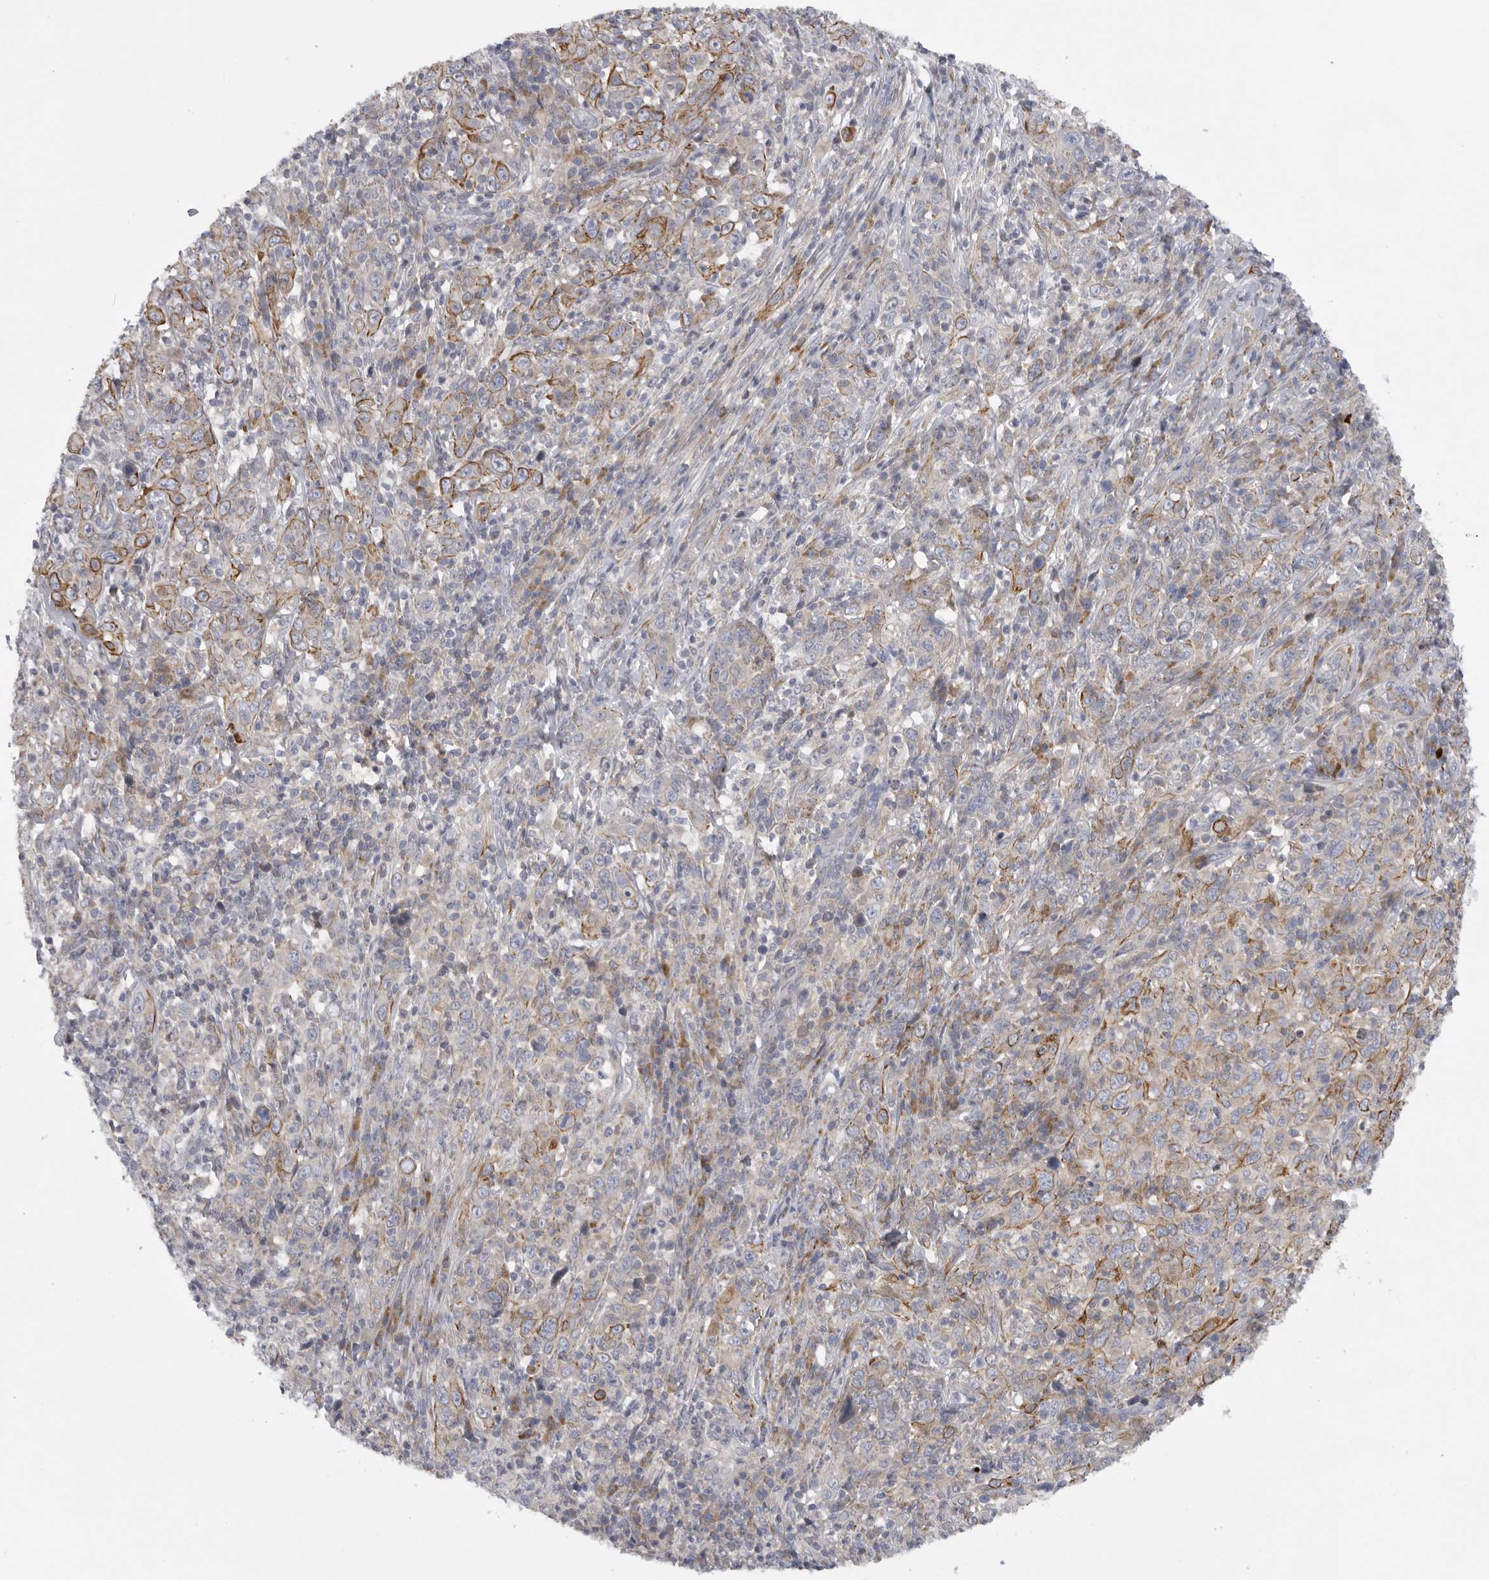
{"staining": {"intensity": "moderate", "quantity": "25%-75%", "location": "cytoplasmic/membranous"}, "tissue": "cervical cancer", "cell_type": "Tumor cells", "image_type": "cancer", "snomed": [{"axis": "morphology", "description": "Squamous cell carcinoma, NOS"}, {"axis": "topography", "description": "Cervix"}], "caption": "Cervical cancer stained with a brown dye shows moderate cytoplasmic/membranous positive positivity in about 25%-75% of tumor cells.", "gene": "USP24", "patient": {"sex": "female", "age": 46}}